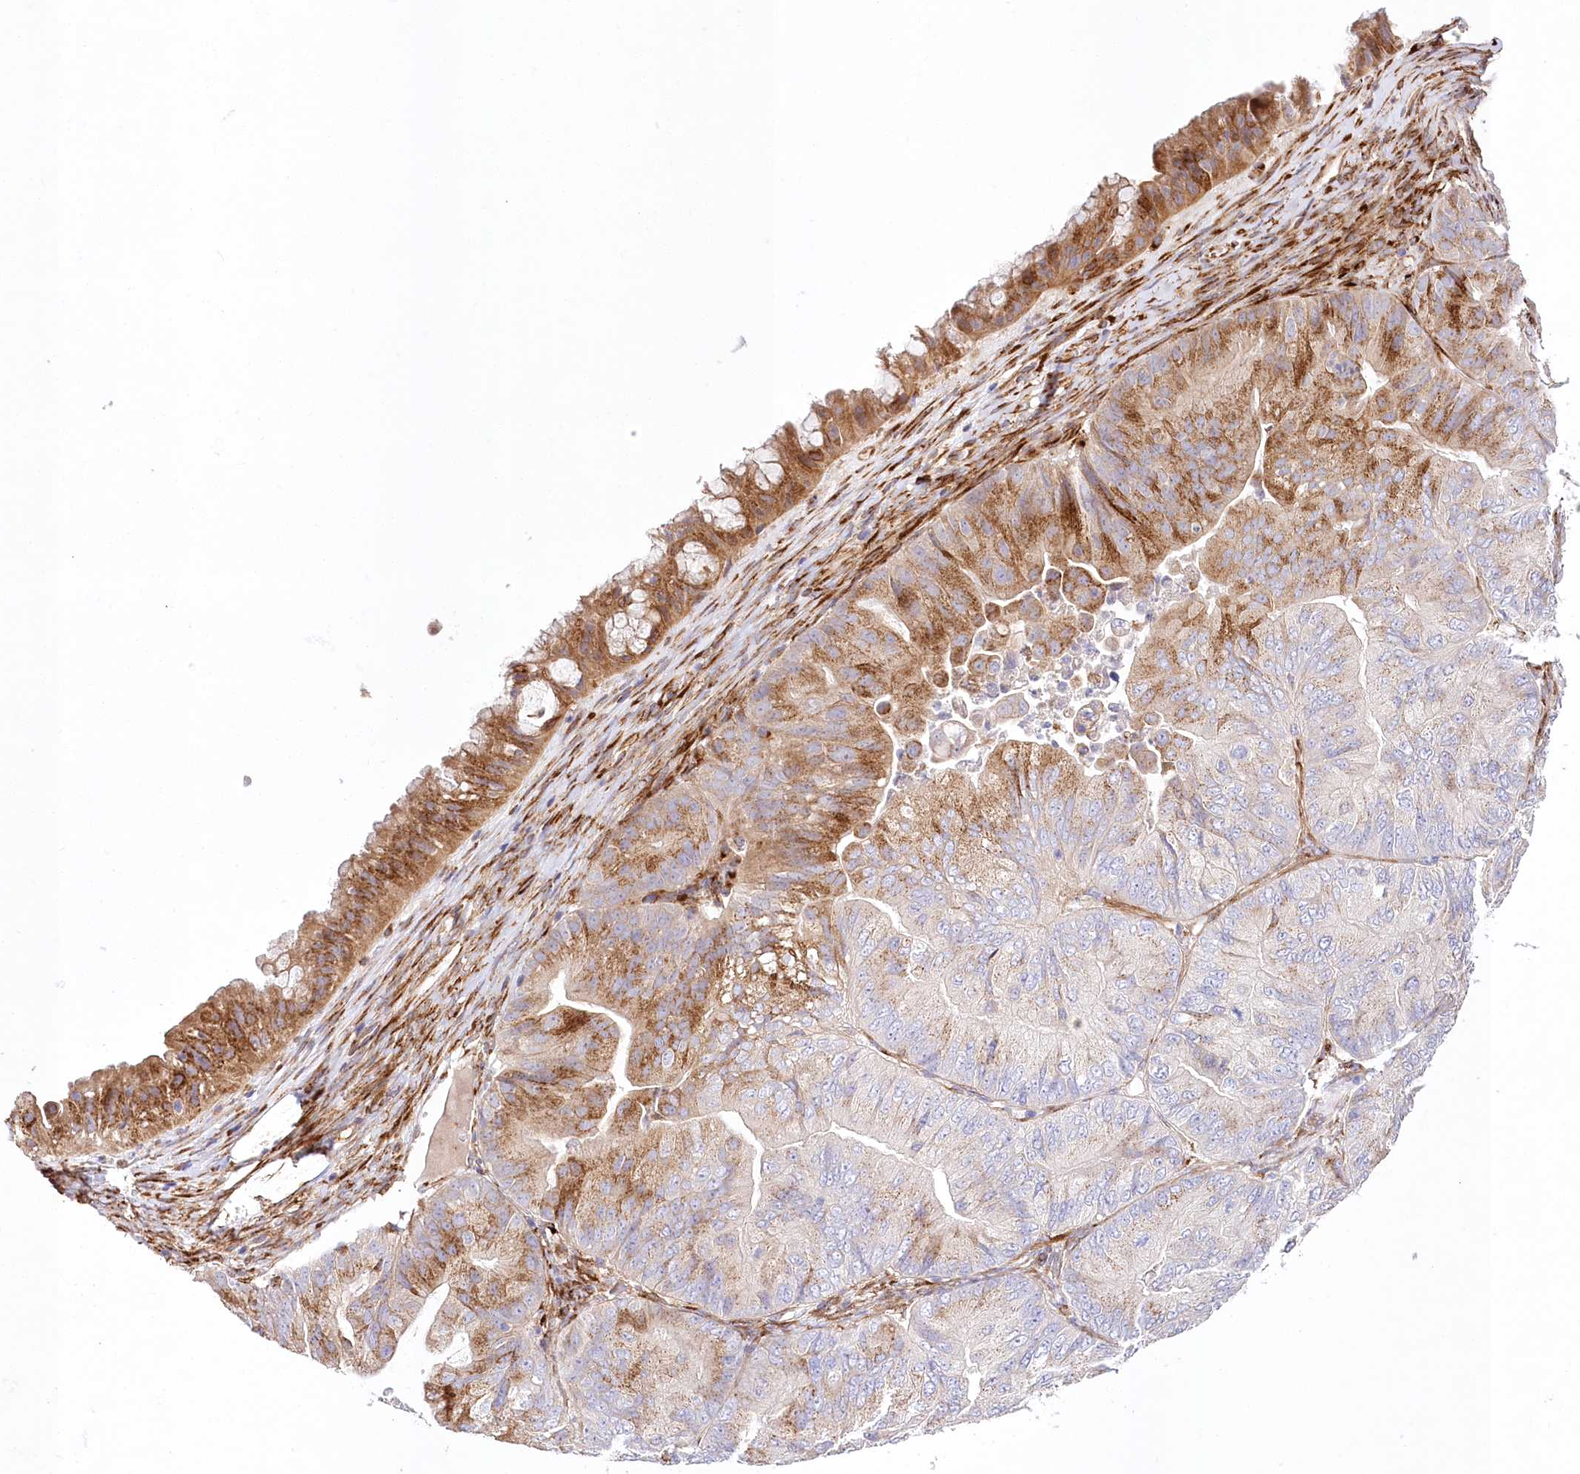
{"staining": {"intensity": "strong", "quantity": "<25%", "location": "cytoplasmic/membranous"}, "tissue": "ovarian cancer", "cell_type": "Tumor cells", "image_type": "cancer", "snomed": [{"axis": "morphology", "description": "Cystadenocarcinoma, mucinous, NOS"}, {"axis": "topography", "description": "Ovary"}], "caption": "Tumor cells display strong cytoplasmic/membranous expression in approximately <25% of cells in mucinous cystadenocarcinoma (ovarian).", "gene": "ABRAXAS2", "patient": {"sex": "female", "age": 61}}